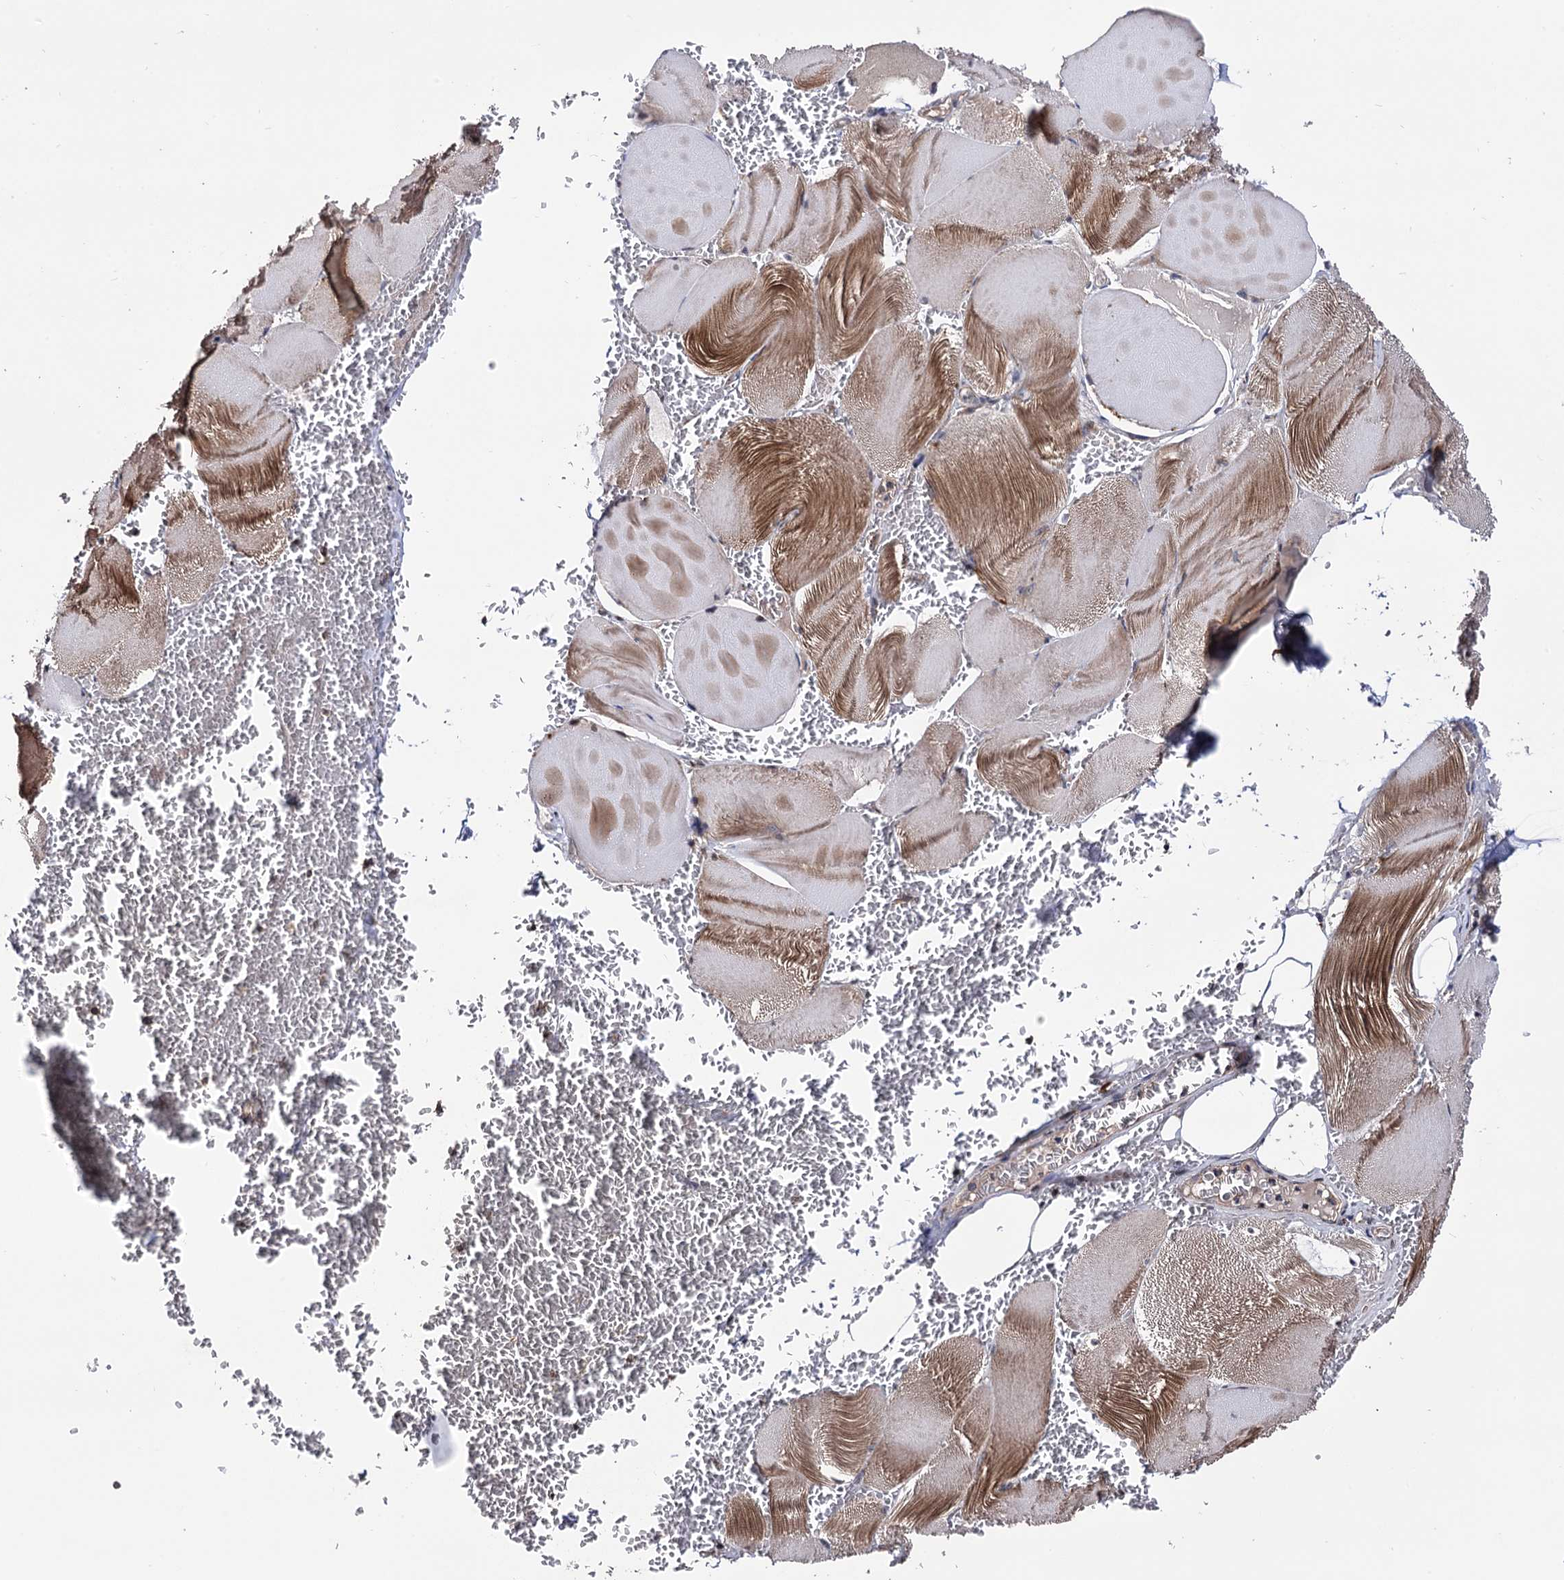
{"staining": {"intensity": "strong", "quantity": "25%-75%", "location": "cytoplasmic/membranous"}, "tissue": "skeletal muscle", "cell_type": "Myocytes", "image_type": "normal", "snomed": [{"axis": "morphology", "description": "Normal tissue, NOS"}, {"axis": "morphology", "description": "Basal cell carcinoma"}, {"axis": "topography", "description": "Skeletal muscle"}], "caption": "Immunohistochemical staining of normal human skeletal muscle shows high levels of strong cytoplasmic/membranous positivity in about 25%-75% of myocytes. (DAB IHC with brightfield microscopy, high magnification).", "gene": "MICAL2", "patient": {"sex": "female", "age": 64}}